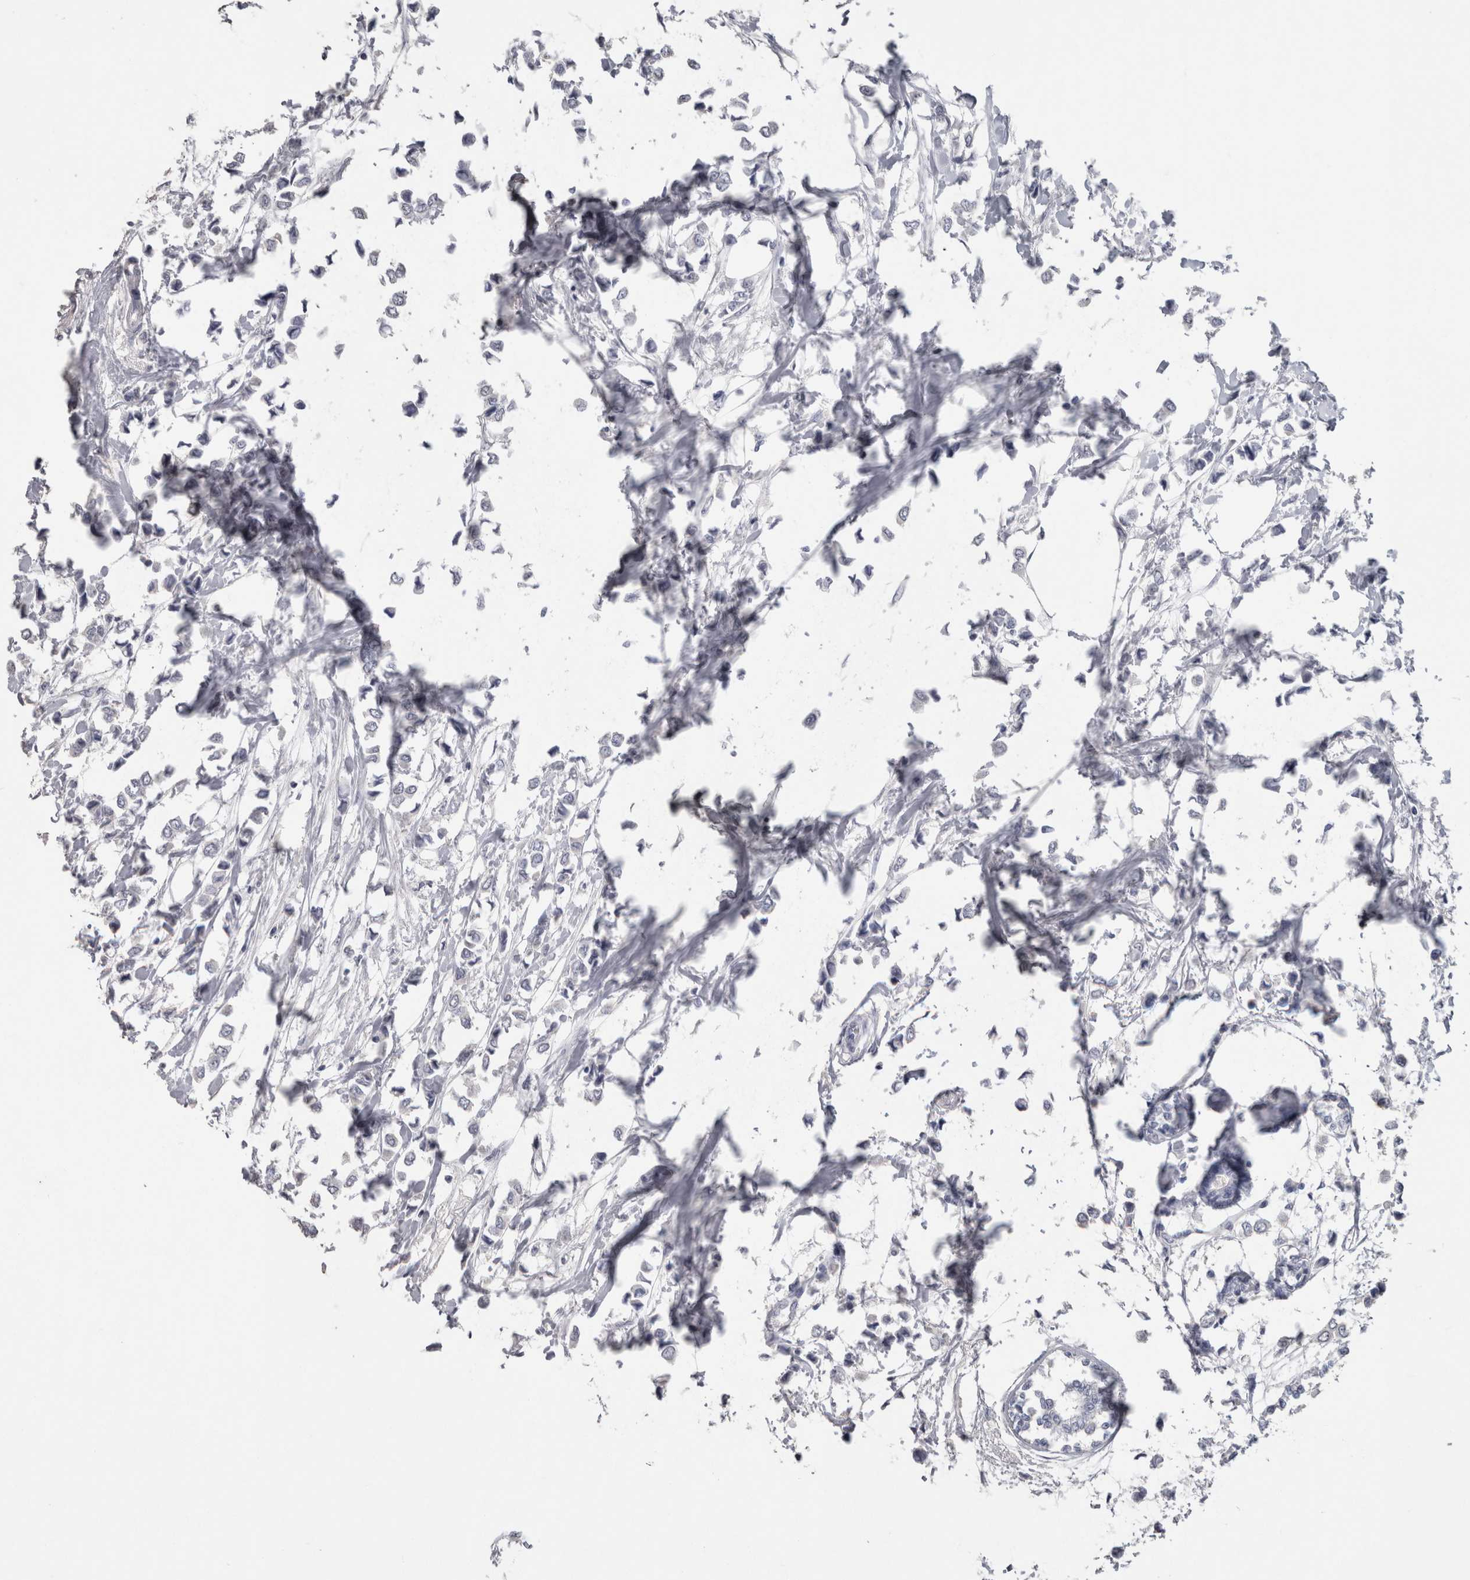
{"staining": {"intensity": "negative", "quantity": "none", "location": "none"}, "tissue": "breast cancer", "cell_type": "Tumor cells", "image_type": "cancer", "snomed": [{"axis": "morphology", "description": "Lobular carcinoma"}, {"axis": "topography", "description": "Breast"}], "caption": "High magnification brightfield microscopy of breast cancer (lobular carcinoma) stained with DAB (3,3'-diaminobenzidine) (brown) and counterstained with hematoxylin (blue): tumor cells show no significant positivity.", "gene": "CA8", "patient": {"sex": "female", "age": 51}}